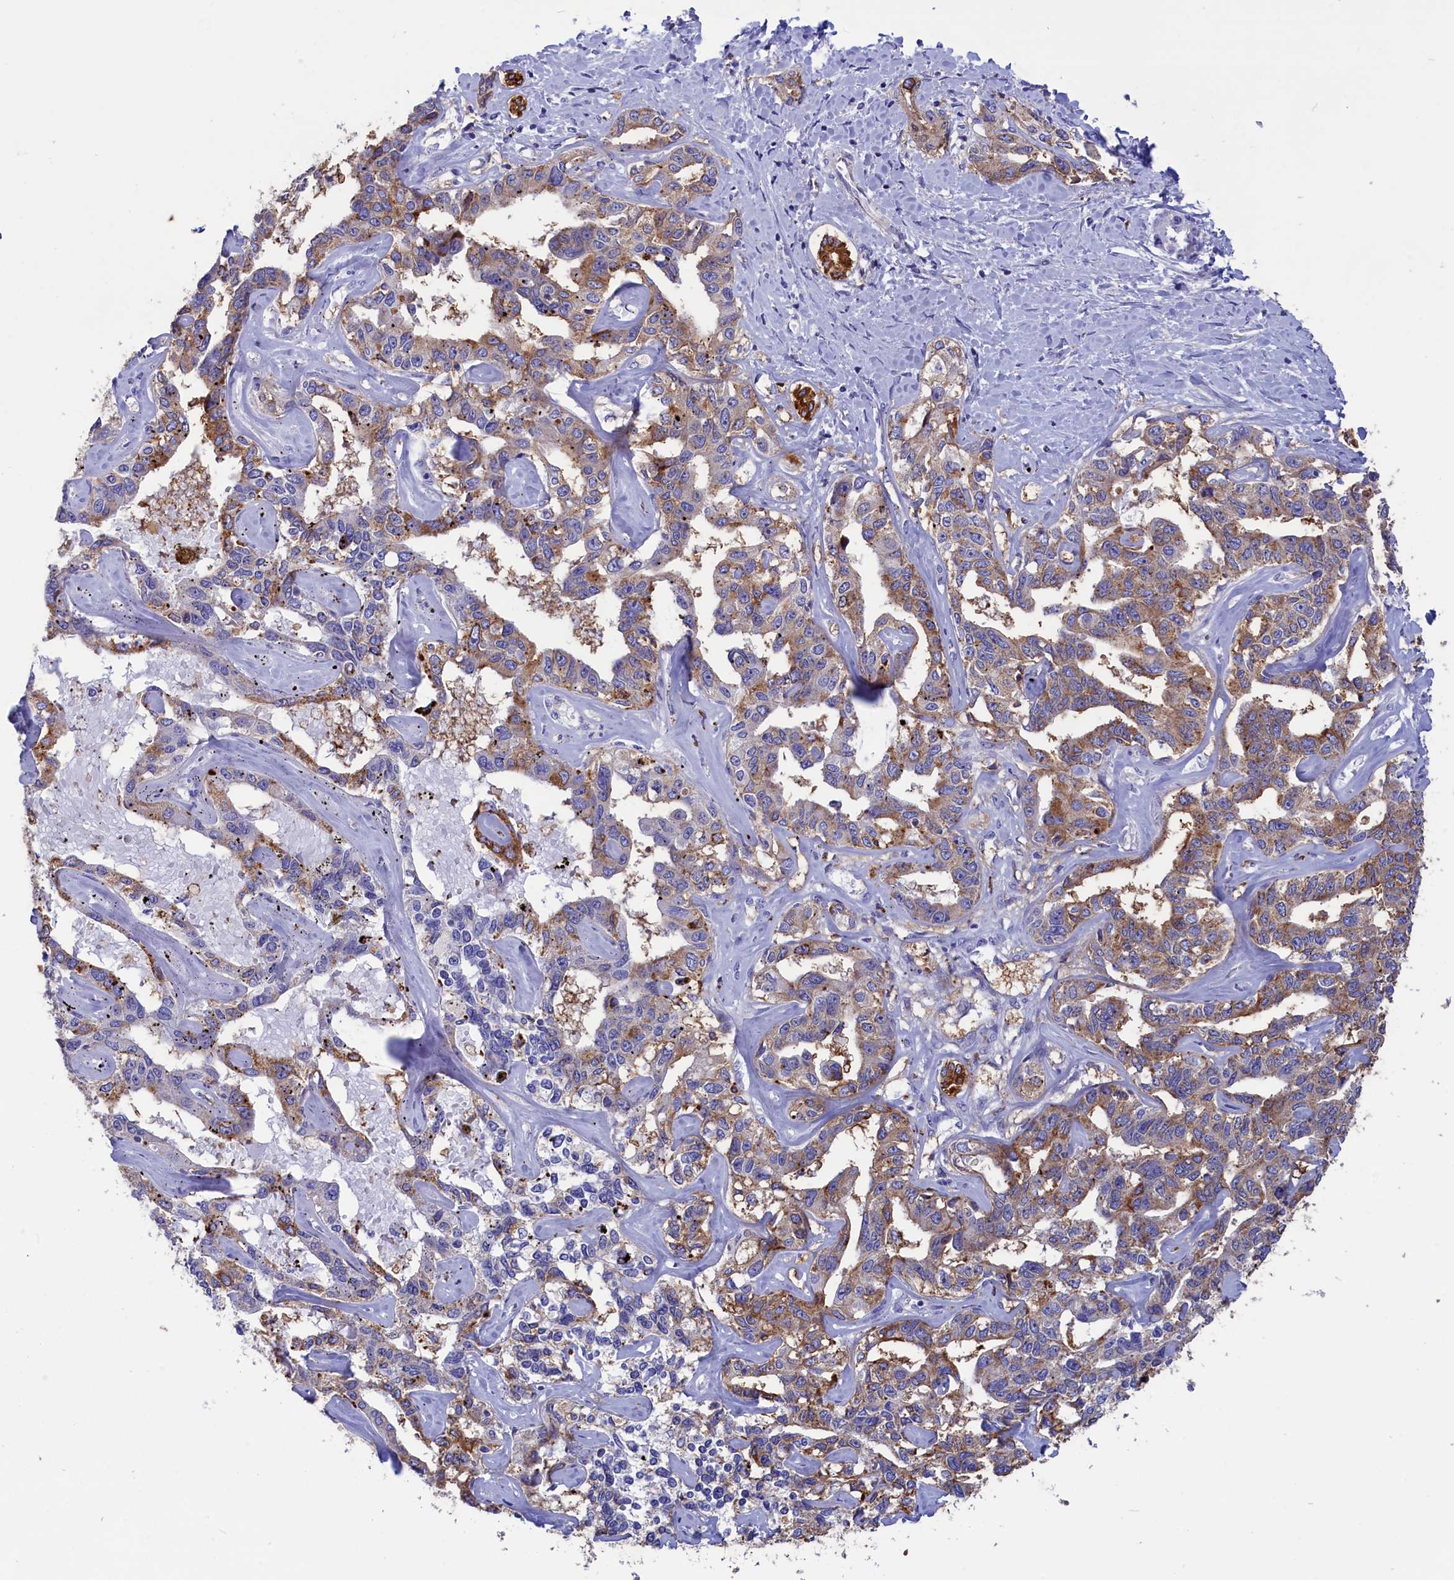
{"staining": {"intensity": "moderate", "quantity": "25%-75%", "location": "cytoplasmic/membranous"}, "tissue": "liver cancer", "cell_type": "Tumor cells", "image_type": "cancer", "snomed": [{"axis": "morphology", "description": "Cholangiocarcinoma"}, {"axis": "topography", "description": "Liver"}], "caption": "The image reveals immunohistochemical staining of liver cancer (cholangiocarcinoma). There is moderate cytoplasmic/membranous staining is present in about 25%-75% of tumor cells. The protein of interest is shown in brown color, while the nuclei are stained blue.", "gene": "WDR6", "patient": {"sex": "male", "age": 59}}